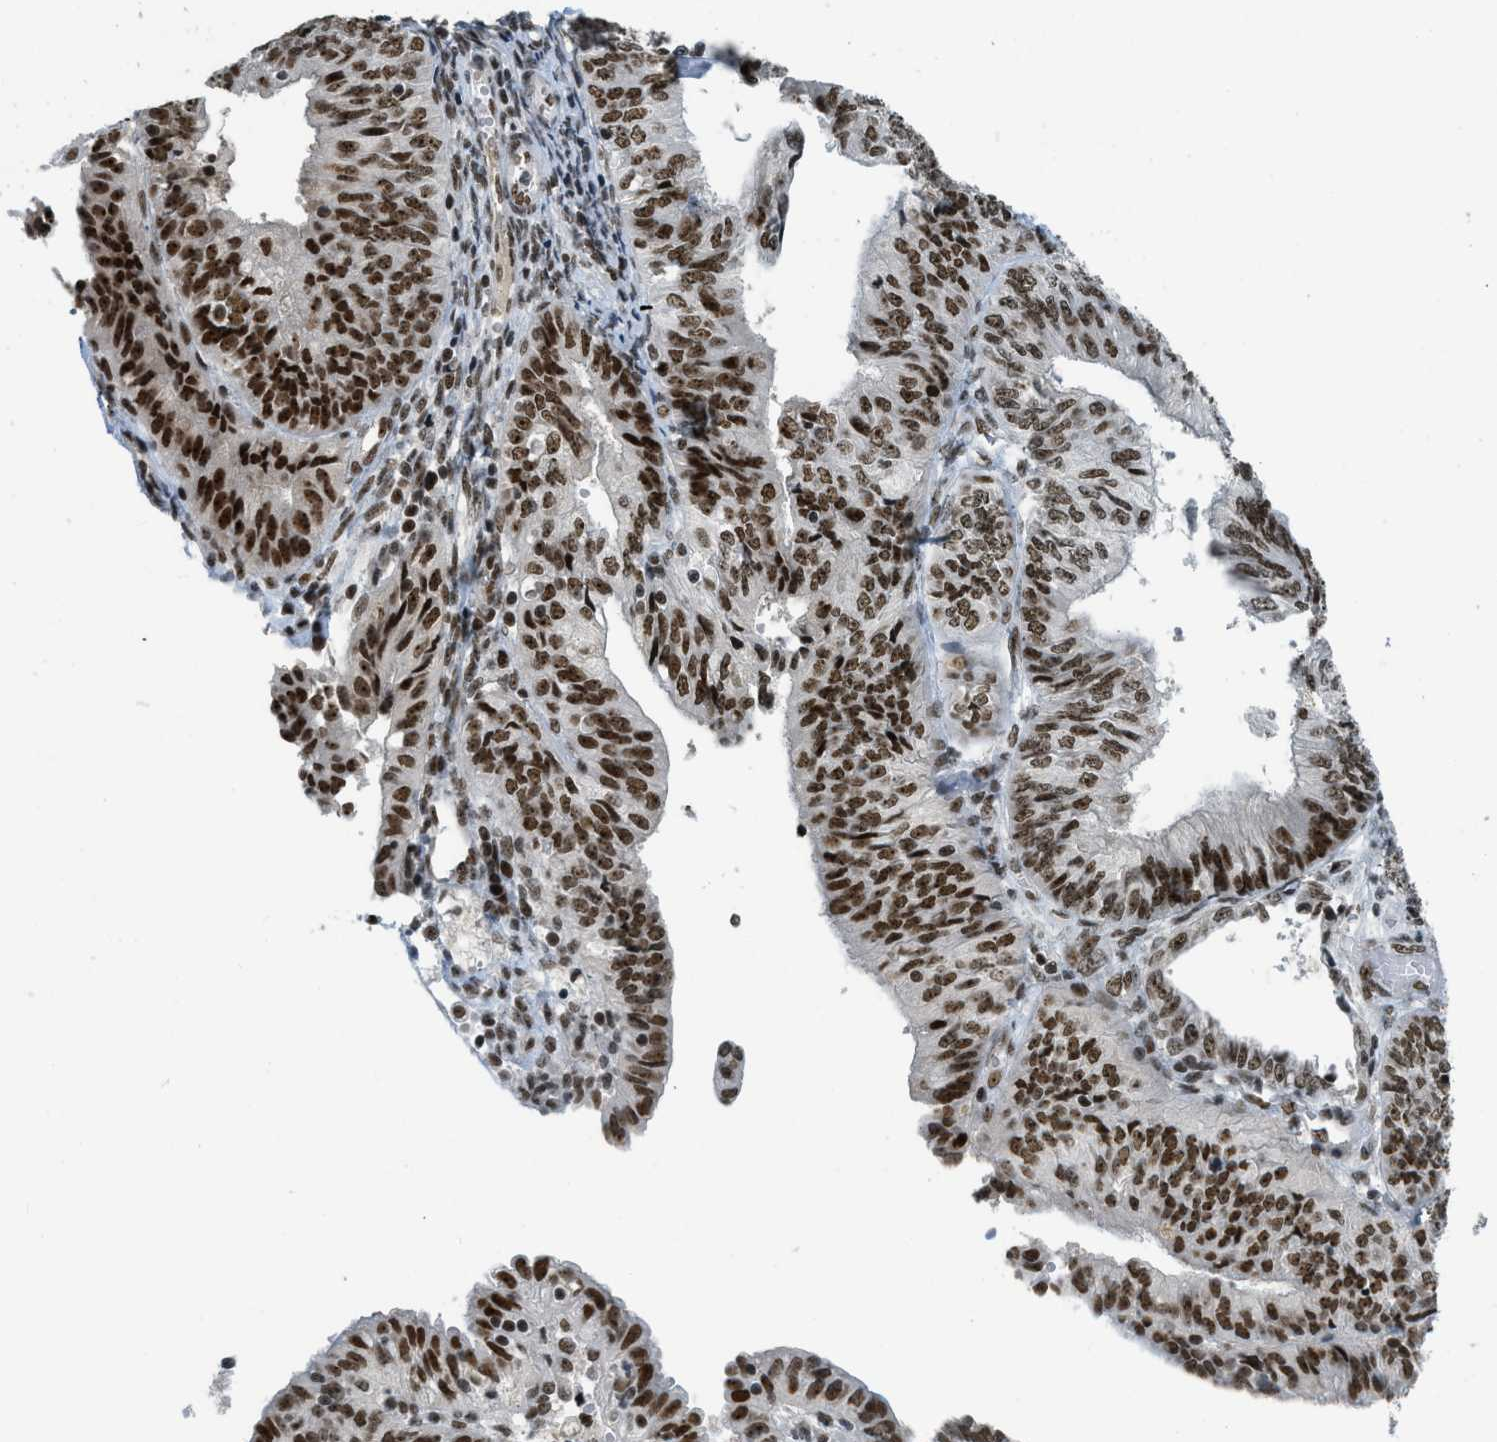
{"staining": {"intensity": "strong", "quantity": ">75%", "location": "nuclear"}, "tissue": "endometrial cancer", "cell_type": "Tumor cells", "image_type": "cancer", "snomed": [{"axis": "morphology", "description": "Adenocarcinoma, NOS"}, {"axis": "topography", "description": "Endometrium"}], "caption": "Human endometrial cancer (adenocarcinoma) stained with a protein marker reveals strong staining in tumor cells.", "gene": "URB1", "patient": {"sex": "female", "age": 58}}